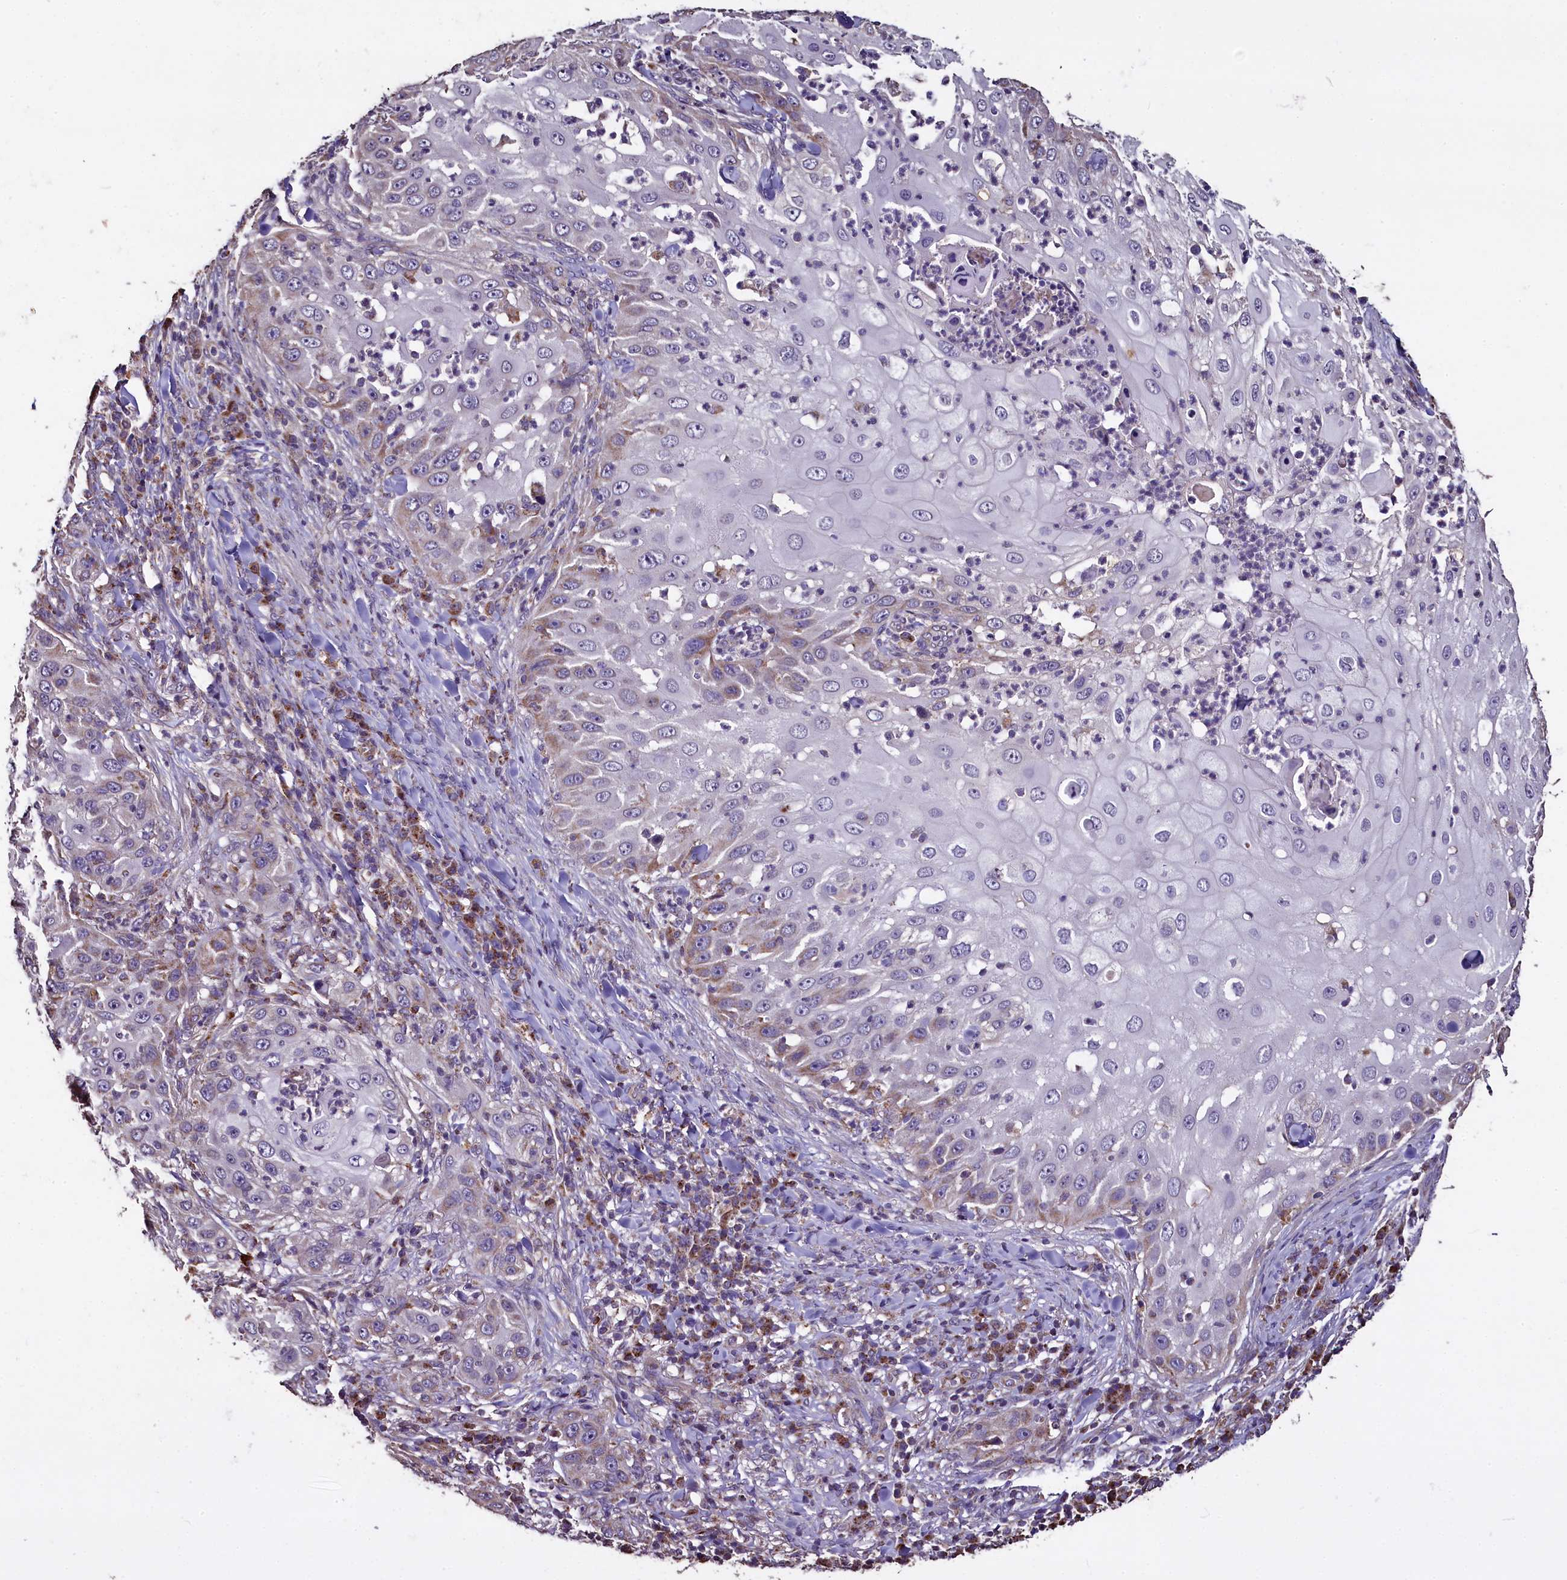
{"staining": {"intensity": "weak", "quantity": "<25%", "location": "cytoplasmic/membranous"}, "tissue": "skin cancer", "cell_type": "Tumor cells", "image_type": "cancer", "snomed": [{"axis": "morphology", "description": "Squamous cell carcinoma, NOS"}, {"axis": "topography", "description": "Skin"}], "caption": "This photomicrograph is of skin cancer stained with IHC to label a protein in brown with the nuclei are counter-stained blue. There is no expression in tumor cells. (Stains: DAB (3,3'-diaminobenzidine) IHC with hematoxylin counter stain, Microscopy: brightfield microscopy at high magnification).", "gene": "COQ9", "patient": {"sex": "female", "age": 44}}